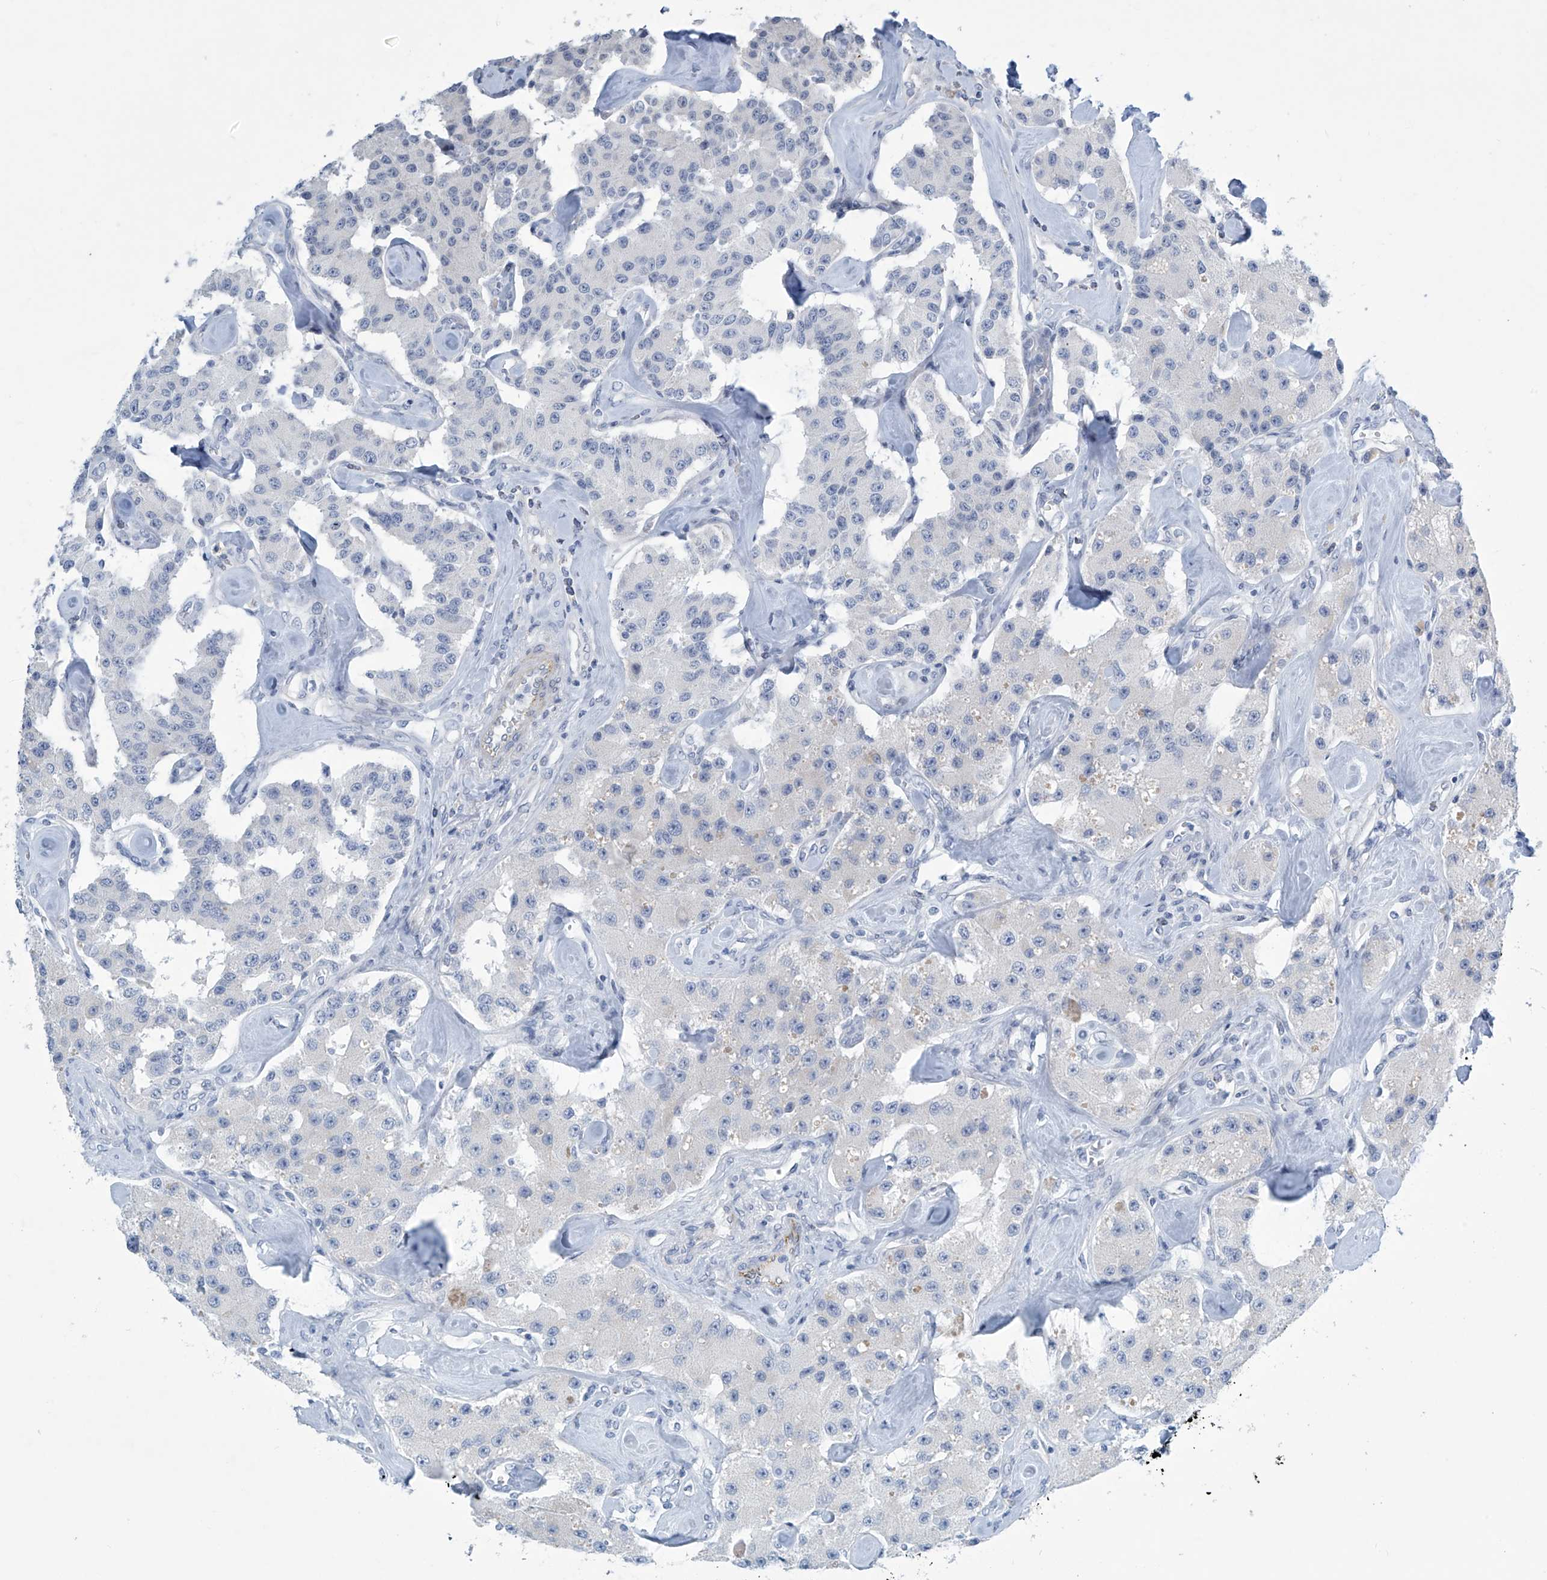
{"staining": {"intensity": "negative", "quantity": "none", "location": "none"}, "tissue": "carcinoid", "cell_type": "Tumor cells", "image_type": "cancer", "snomed": [{"axis": "morphology", "description": "Carcinoid, malignant, NOS"}, {"axis": "topography", "description": "Pancreas"}], "caption": "Malignant carcinoid was stained to show a protein in brown. There is no significant staining in tumor cells. The staining is performed using DAB (3,3'-diaminobenzidine) brown chromogen with nuclei counter-stained in using hematoxylin.", "gene": "SLC35A5", "patient": {"sex": "male", "age": 41}}